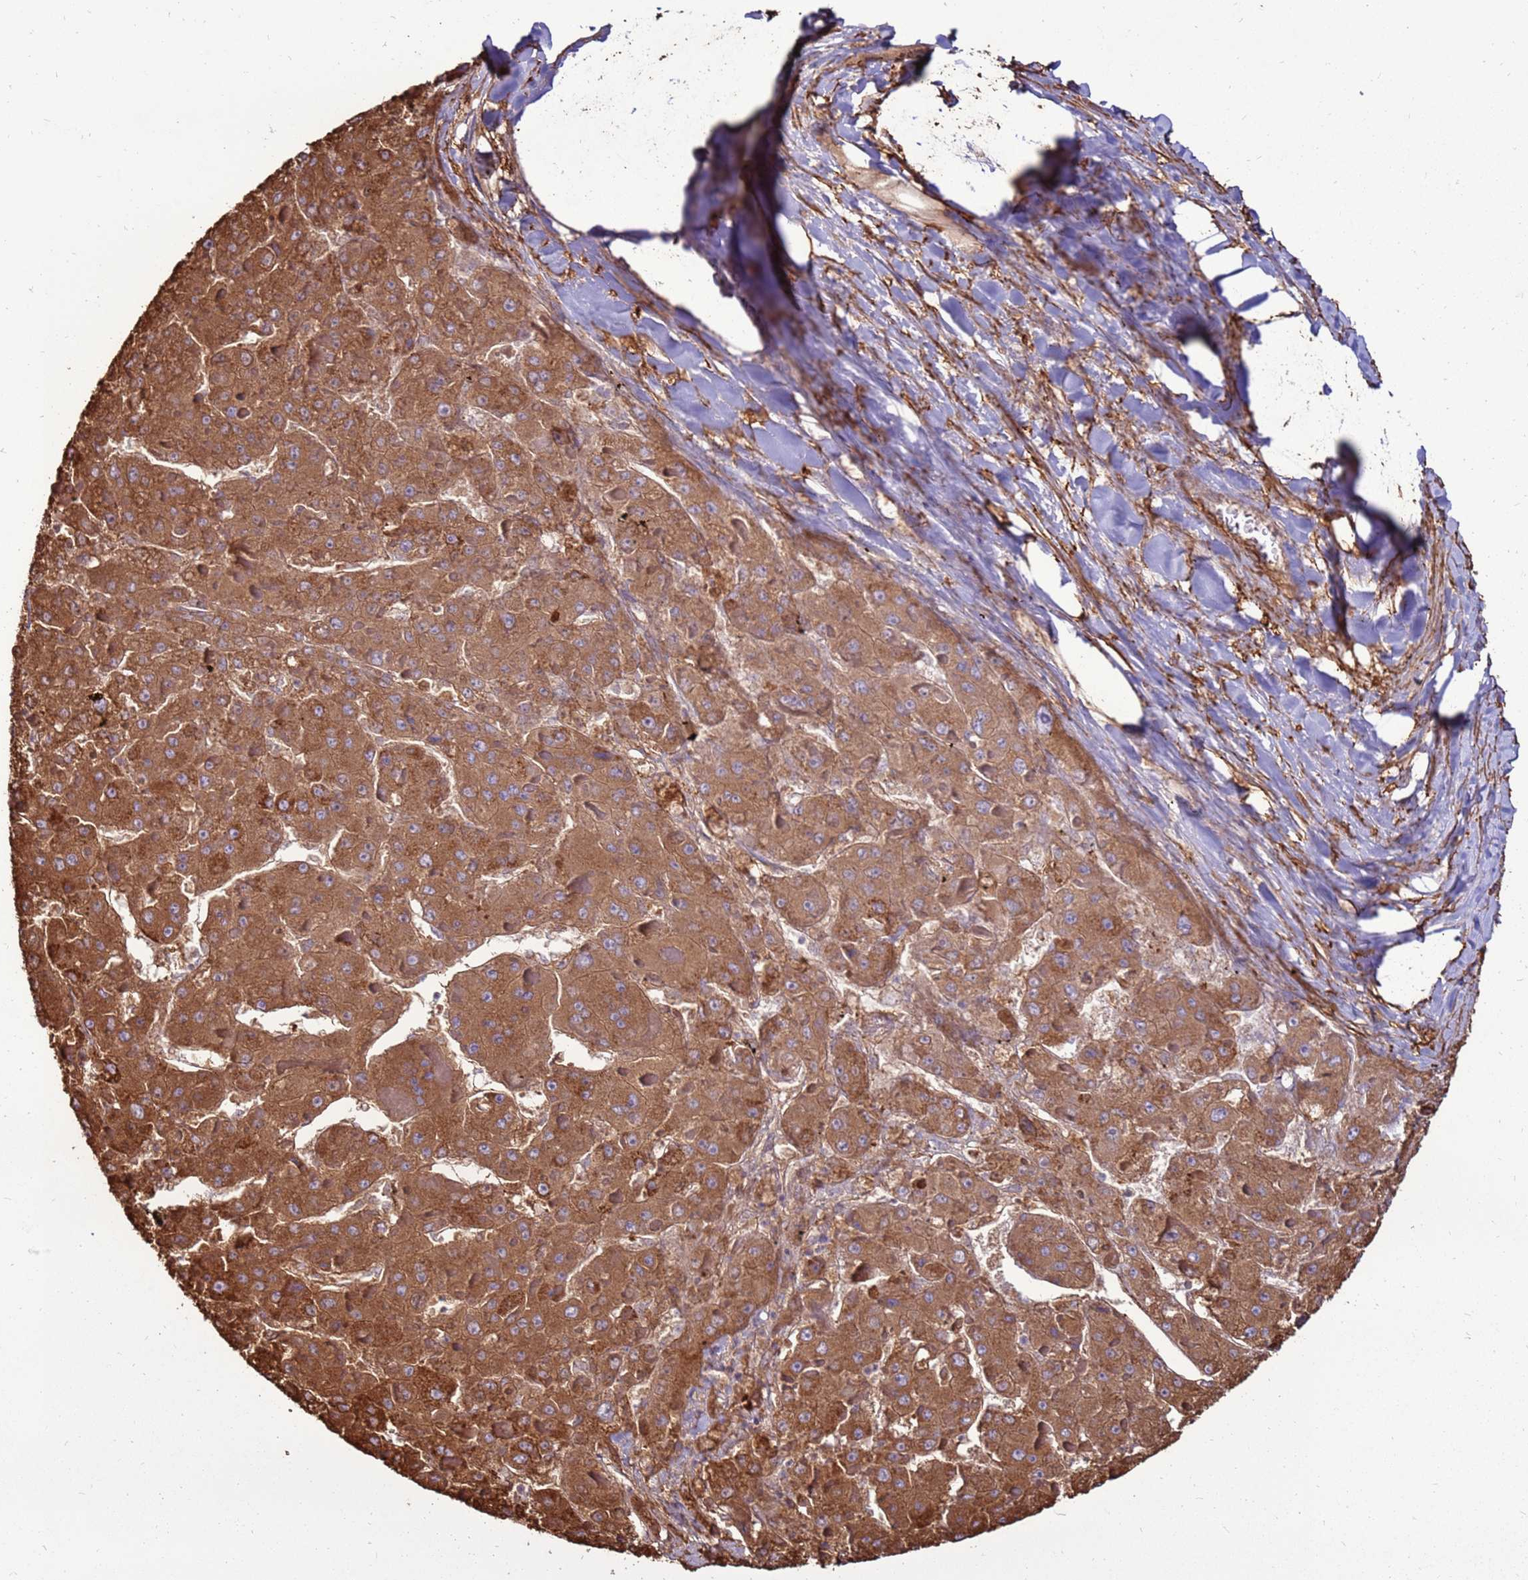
{"staining": {"intensity": "strong", "quantity": ">75%", "location": "cytoplasmic/membranous"}, "tissue": "liver cancer", "cell_type": "Tumor cells", "image_type": "cancer", "snomed": [{"axis": "morphology", "description": "Carcinoma, Hepatocellular, NOS"}, {"axis": "topography", "description": "Liver"}], "caption": "Human liver cancer stained with a brown dye displays strong cytoplasmic/membranous positive positivity in approximately >75% of tumor cells.", "gene": "DDX59", "patient": {"sex": "female", "age": 73}}